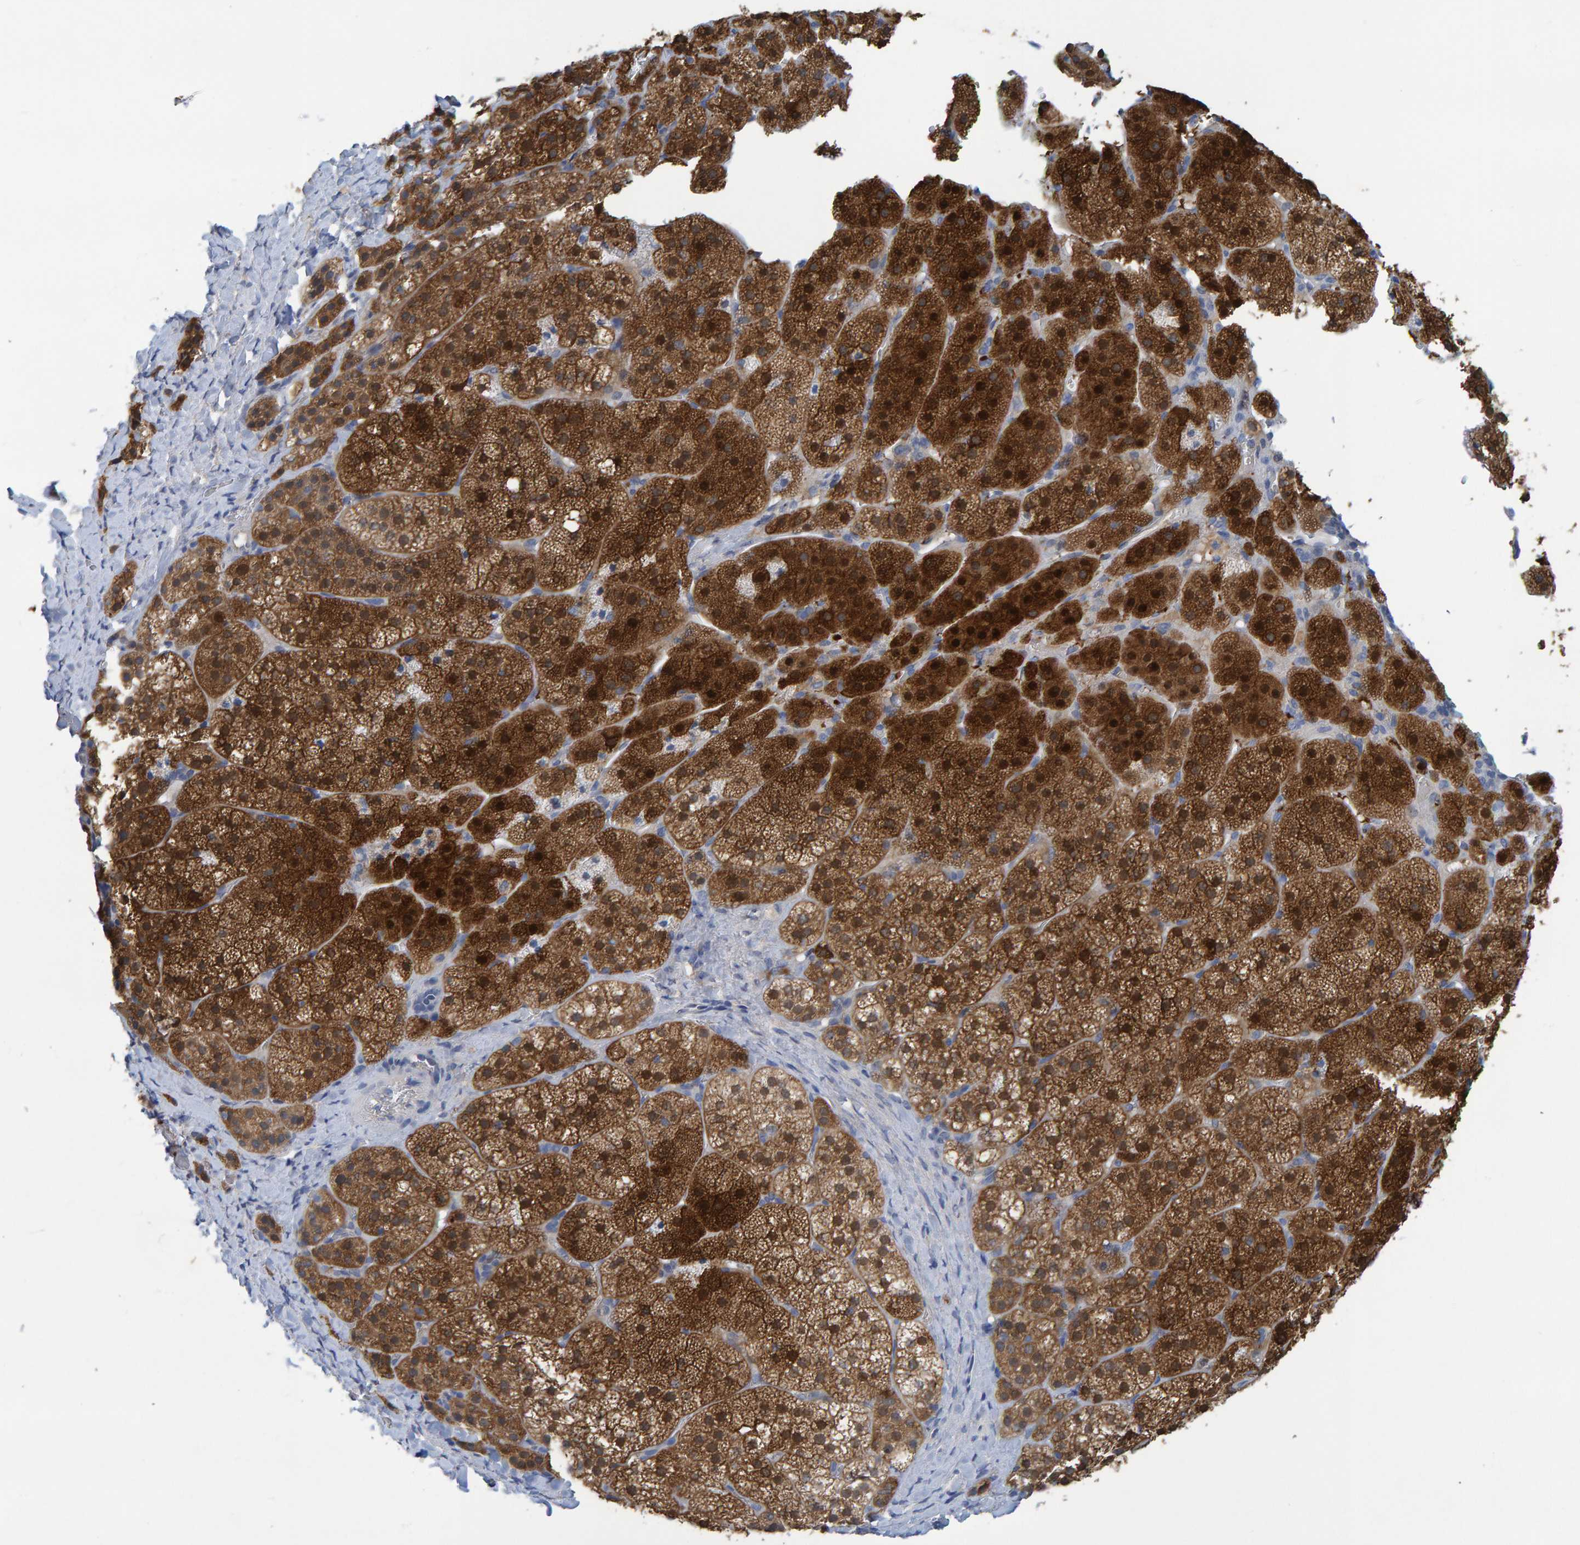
{"staining": {"intensity": "strong", "quantity": ">75%", "location": "cytoplasmic/membranous,nuclear"}, "tissue": "adrenal gland", "cell_type": "Glandular cells", "image_type": "normal", "snomed": [{"axis": "morphology", "description": "Normal tissue, NOS"}, {"axis": "topography", "description": "Adrenal gland"}], "caption": "The immunohistochemical stain highlights strong cytoplasmic/membranous,nuclear positivity in glandular cells of benign adrenal gland. The staining was performed using DAB, with brown indicating positive protein expression. Nuclei are stained blue with hematoxylin.", "gene": "ALAD", "patient": {"sex": "female", "age": 44}}